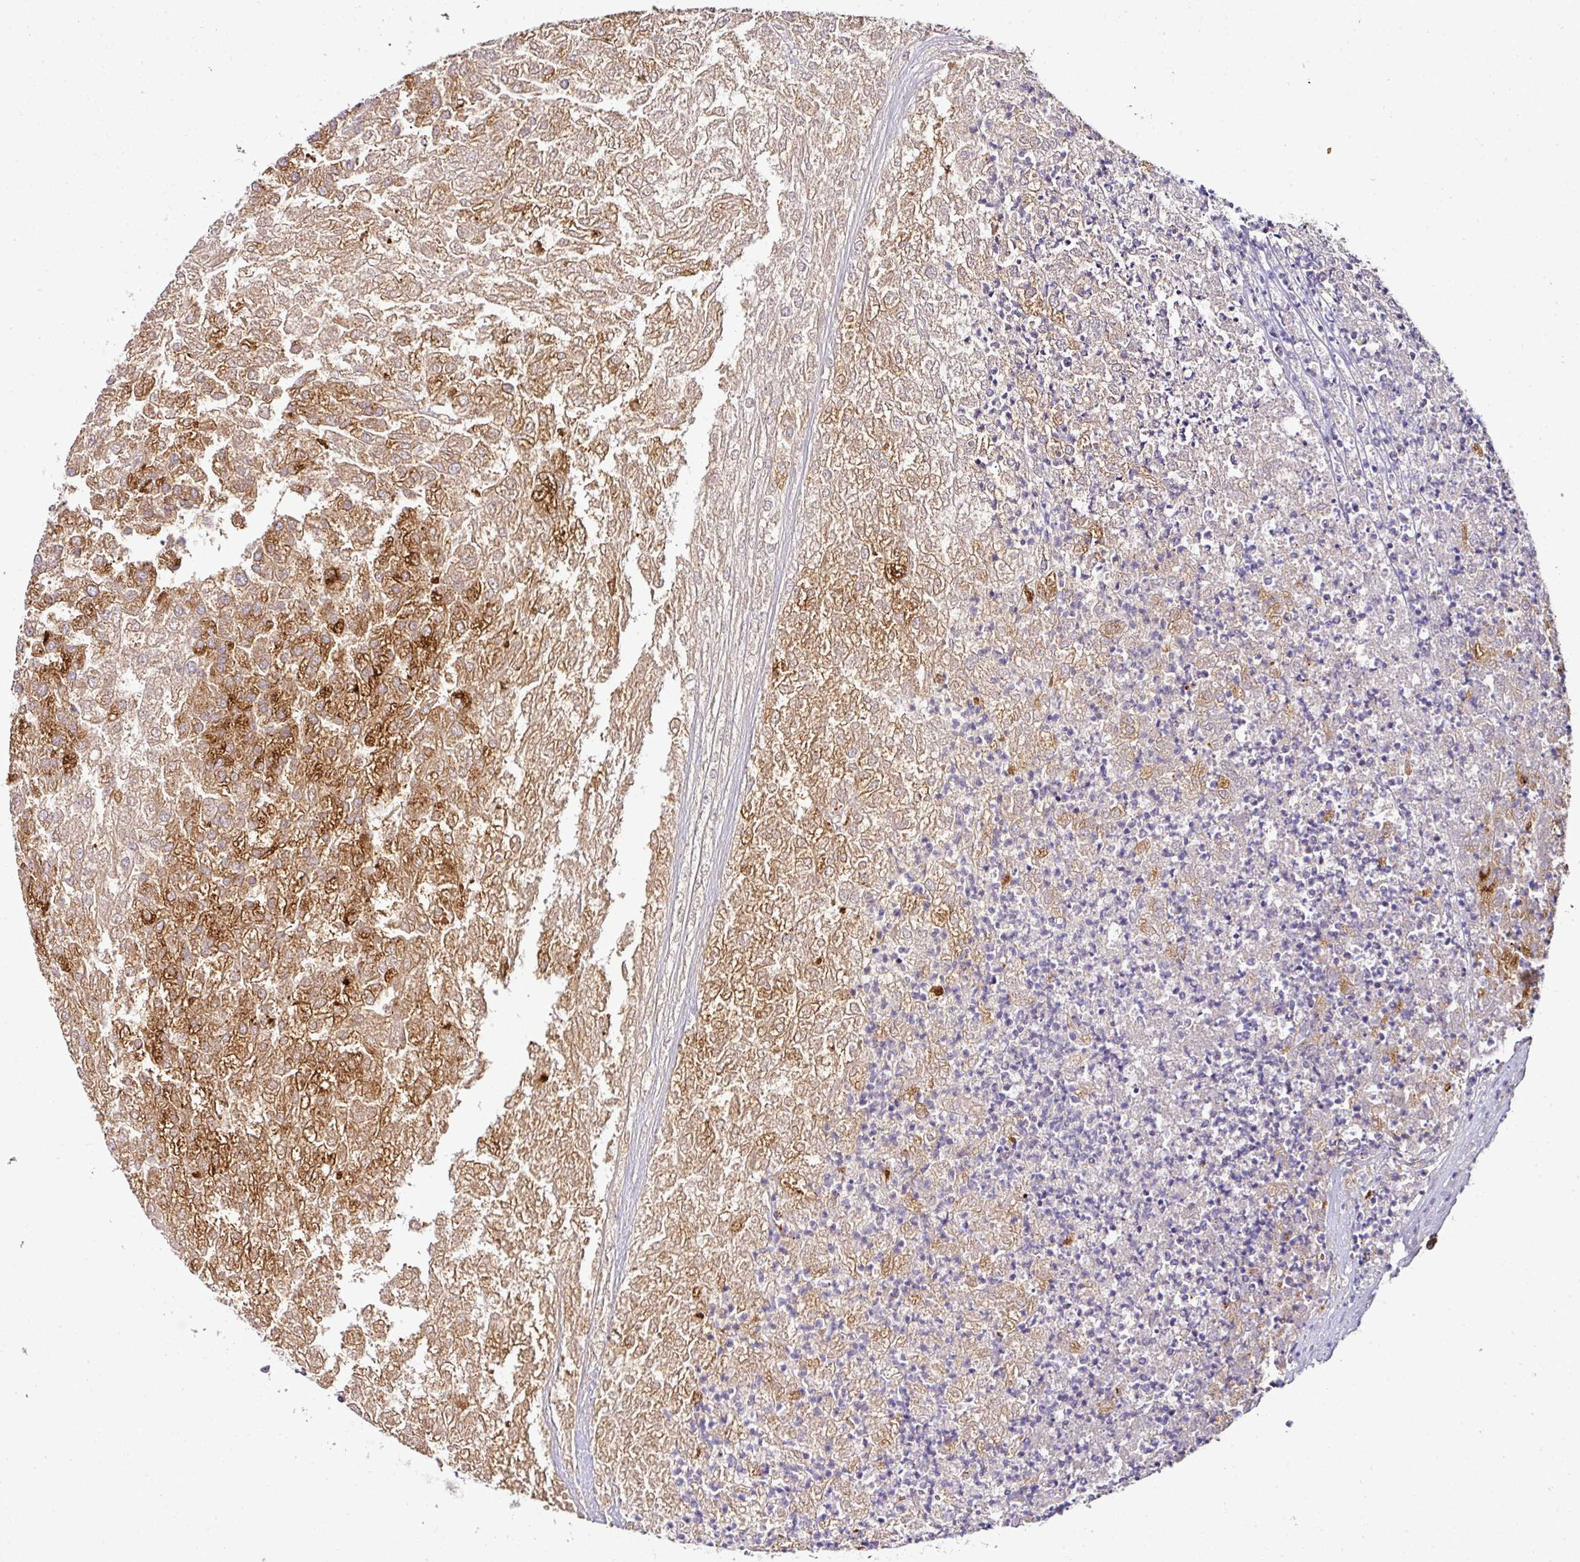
{"staining": {"intensity": "moderate", "quantity": "25%-75%", "location": "cytoplasmic/membranous"}, "tissue": "renal cancer", "cell_type": "Tumor cells", "image_type": "cancer", "snomed": [{"axis": "morphology", "description": "Adenocarcinoma, NOS"}, {"axis": "topography", "description": "Kidney"}], "caption": "Brown immunohistochemical staining in human adenocarcinoma (renal) displays moderate cytoplasmic/membranous expression in about 25%-75% of tumor cells.", "gene": "NAPSA", "patient": {"sex": "female", "age": 54}}